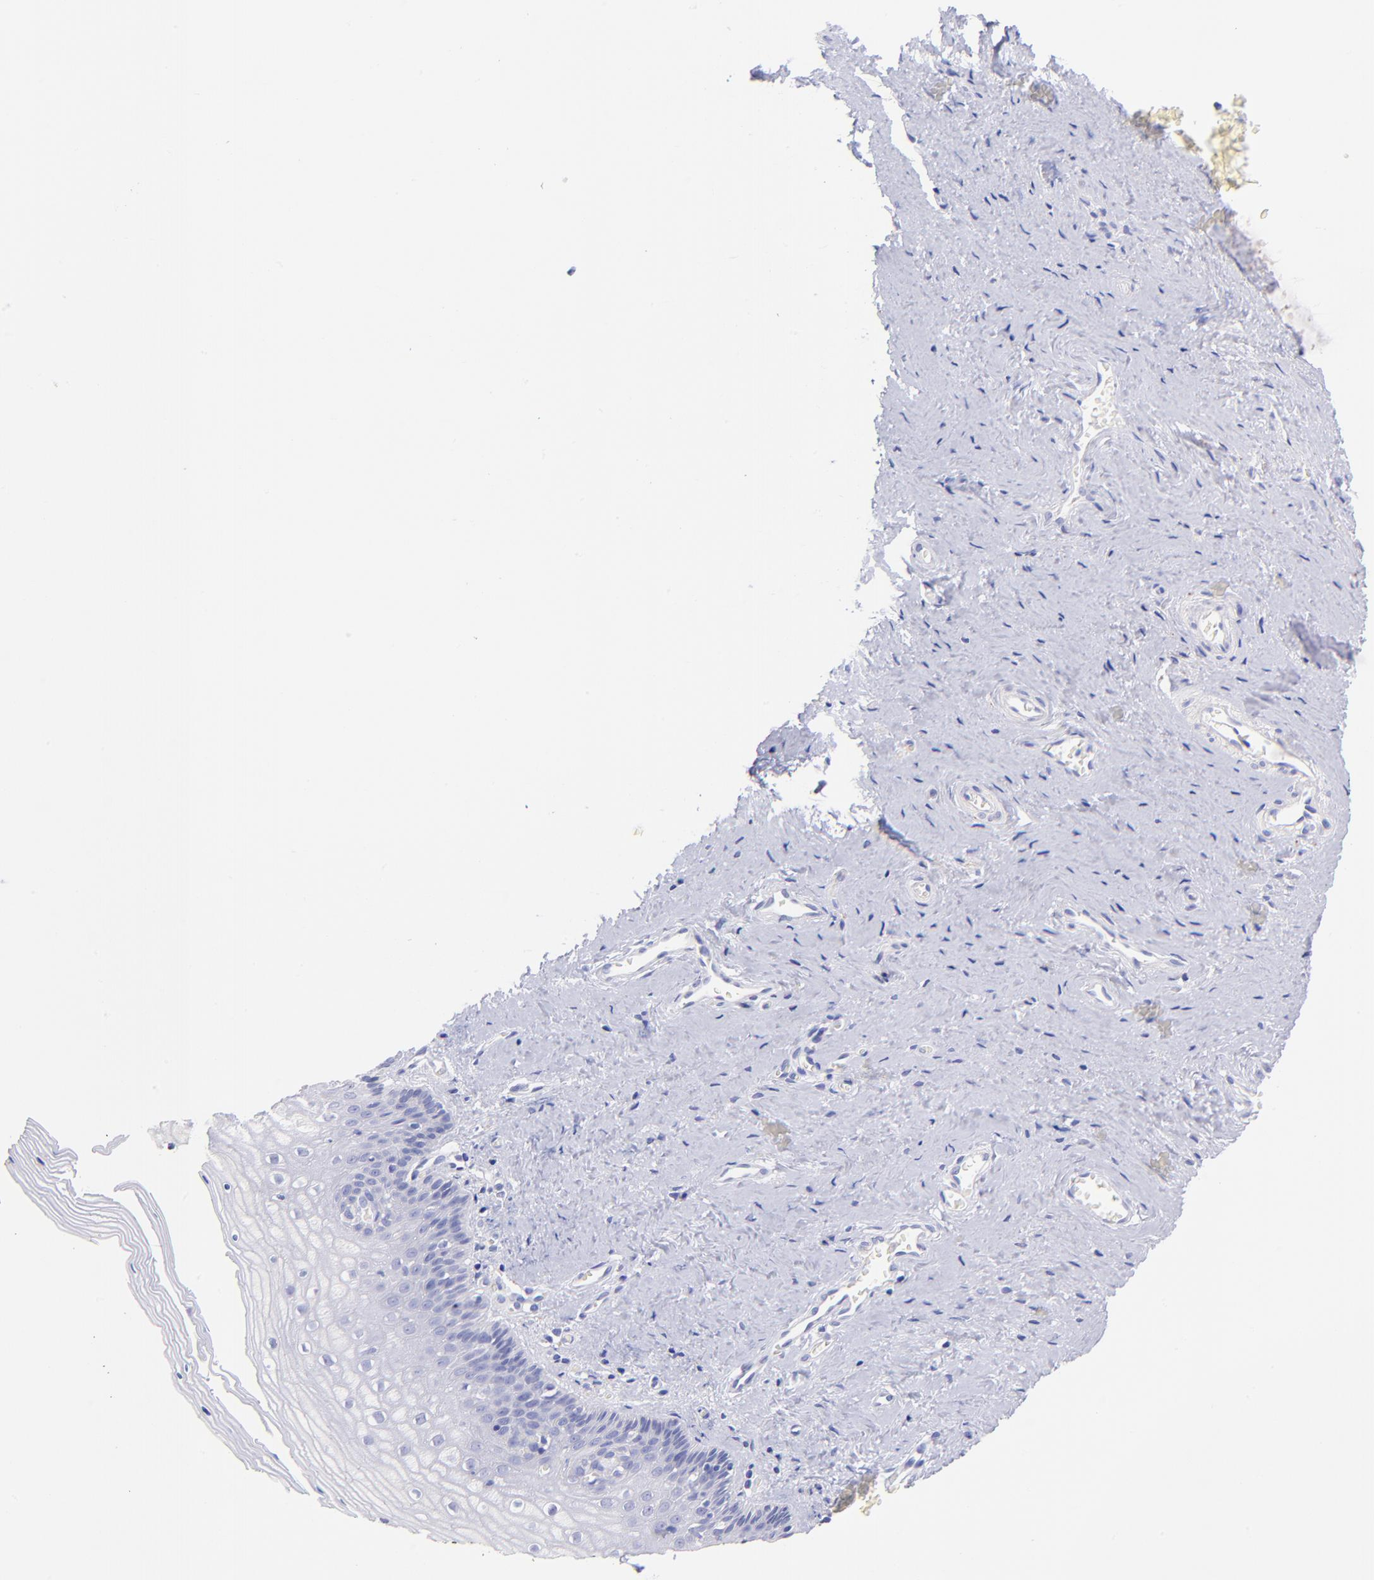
{"staining": {"intensity": "negative", "quantity": "none", "location": "none"}, "tissue": "vagina", "cell_type": "Squamous epithelial cells", "image_type": "normal", "snomed": [{"axis": "morphology", "description": "Normal tissue, NOS"}, {"axis": "topography", "description": "Vagina"}], "caption": "Squamous epithelial cells show no significant protein expression in normal vagina. The staining is performed using DAB brown chromogen with nuclei counter-stained in using hematoxylin.", "gene": "RAB3B", "patient": {"sex": "female", "age": 46}}